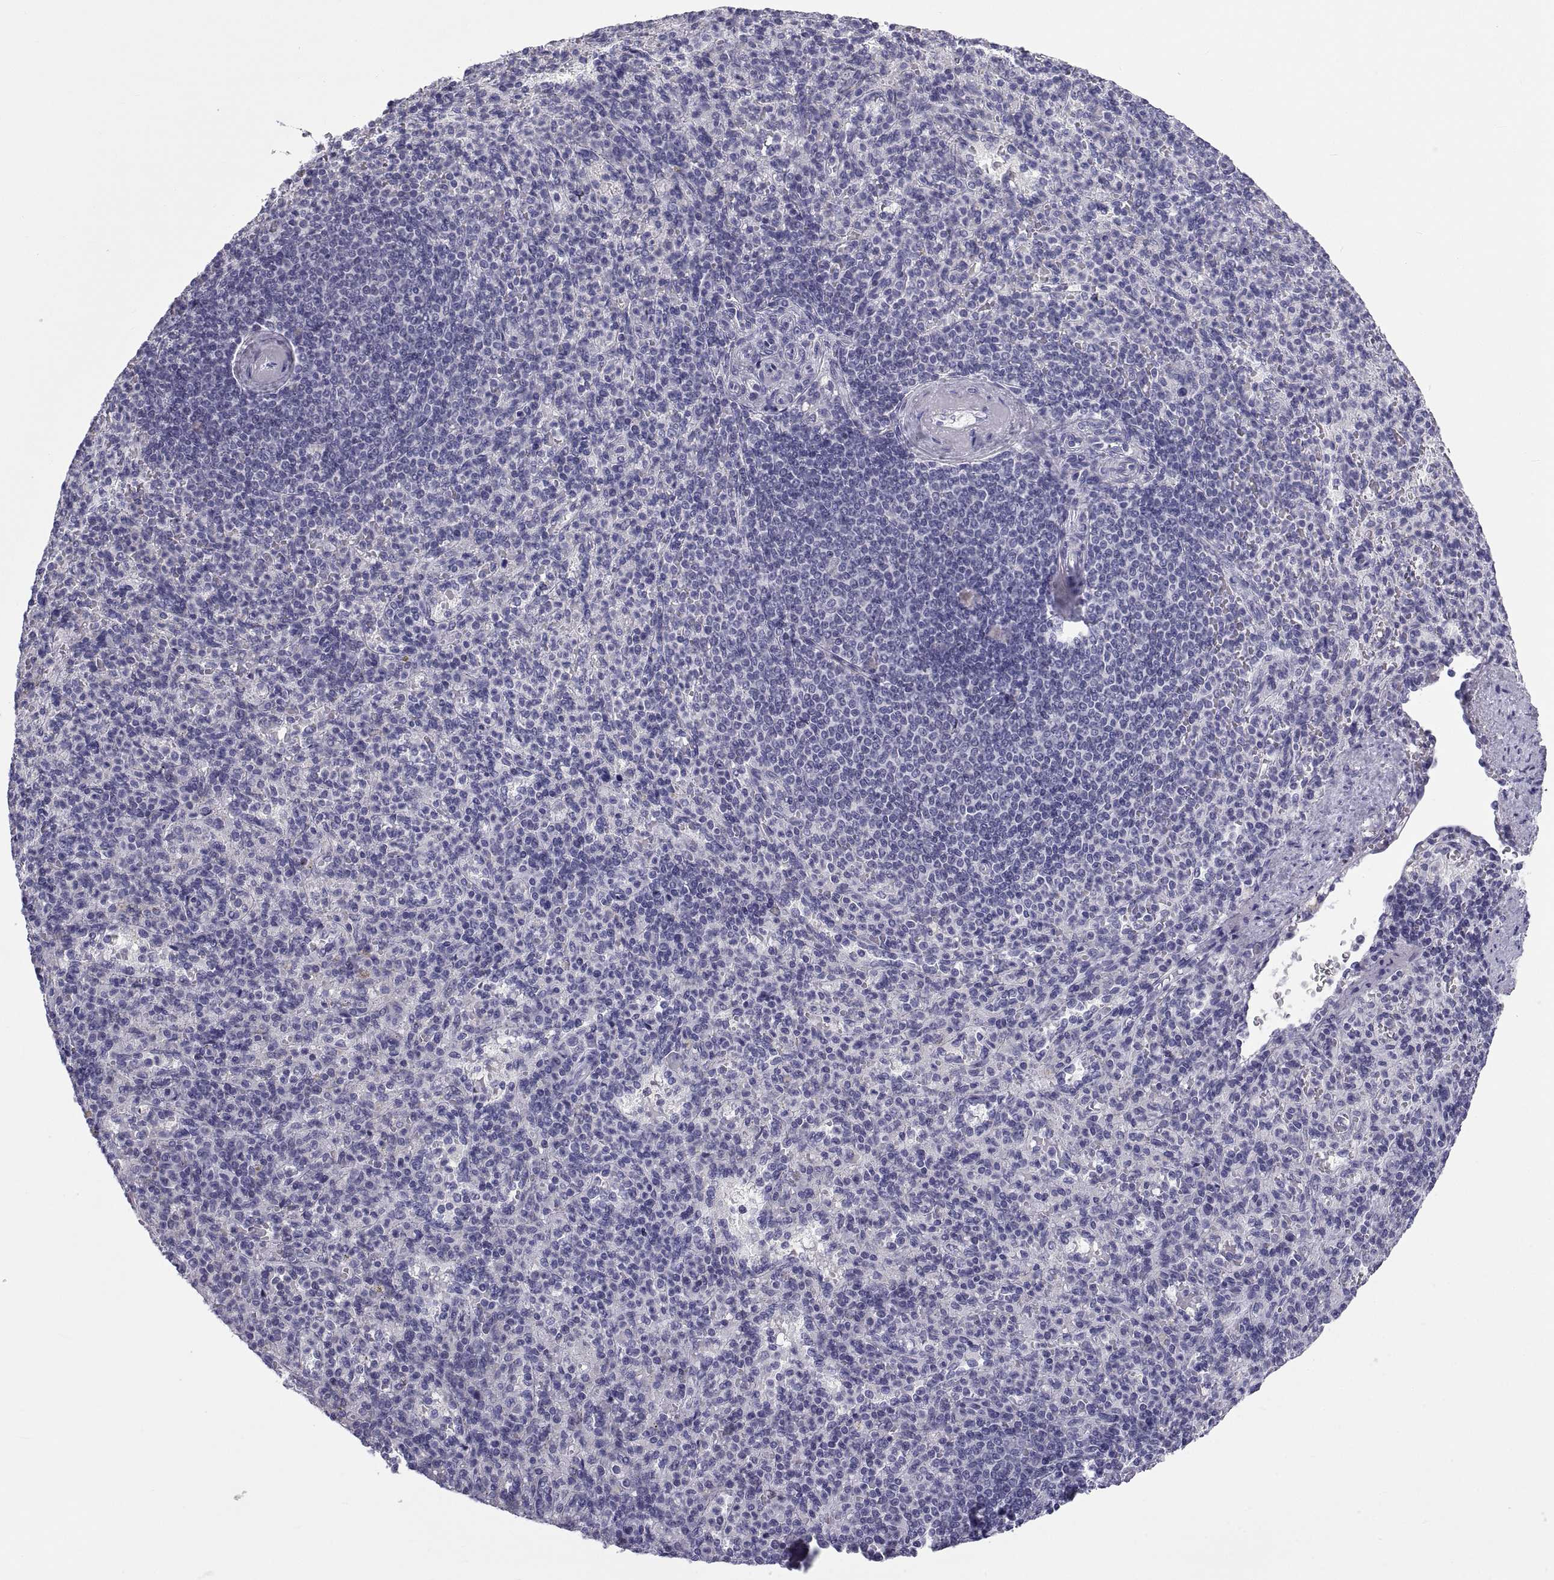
{"staining": {"intensity": "negative", "quantity": "none", "location": "none"}, "tissue": "spleen", "cell_type": "Cells in red pulp", "image_type": "normal", "snomed": [{"axis": "morphology", "description": "Normal tissue, NOS"}, {"axis": "topography", "description": "Spleen"}], "caption": "Immunohistochemical staining of unremarkable human spleen demonstrates no significant expression in cells in red pulp.", "gene": "NPTX2", "patient": {"sex": "female", "age": 74}}